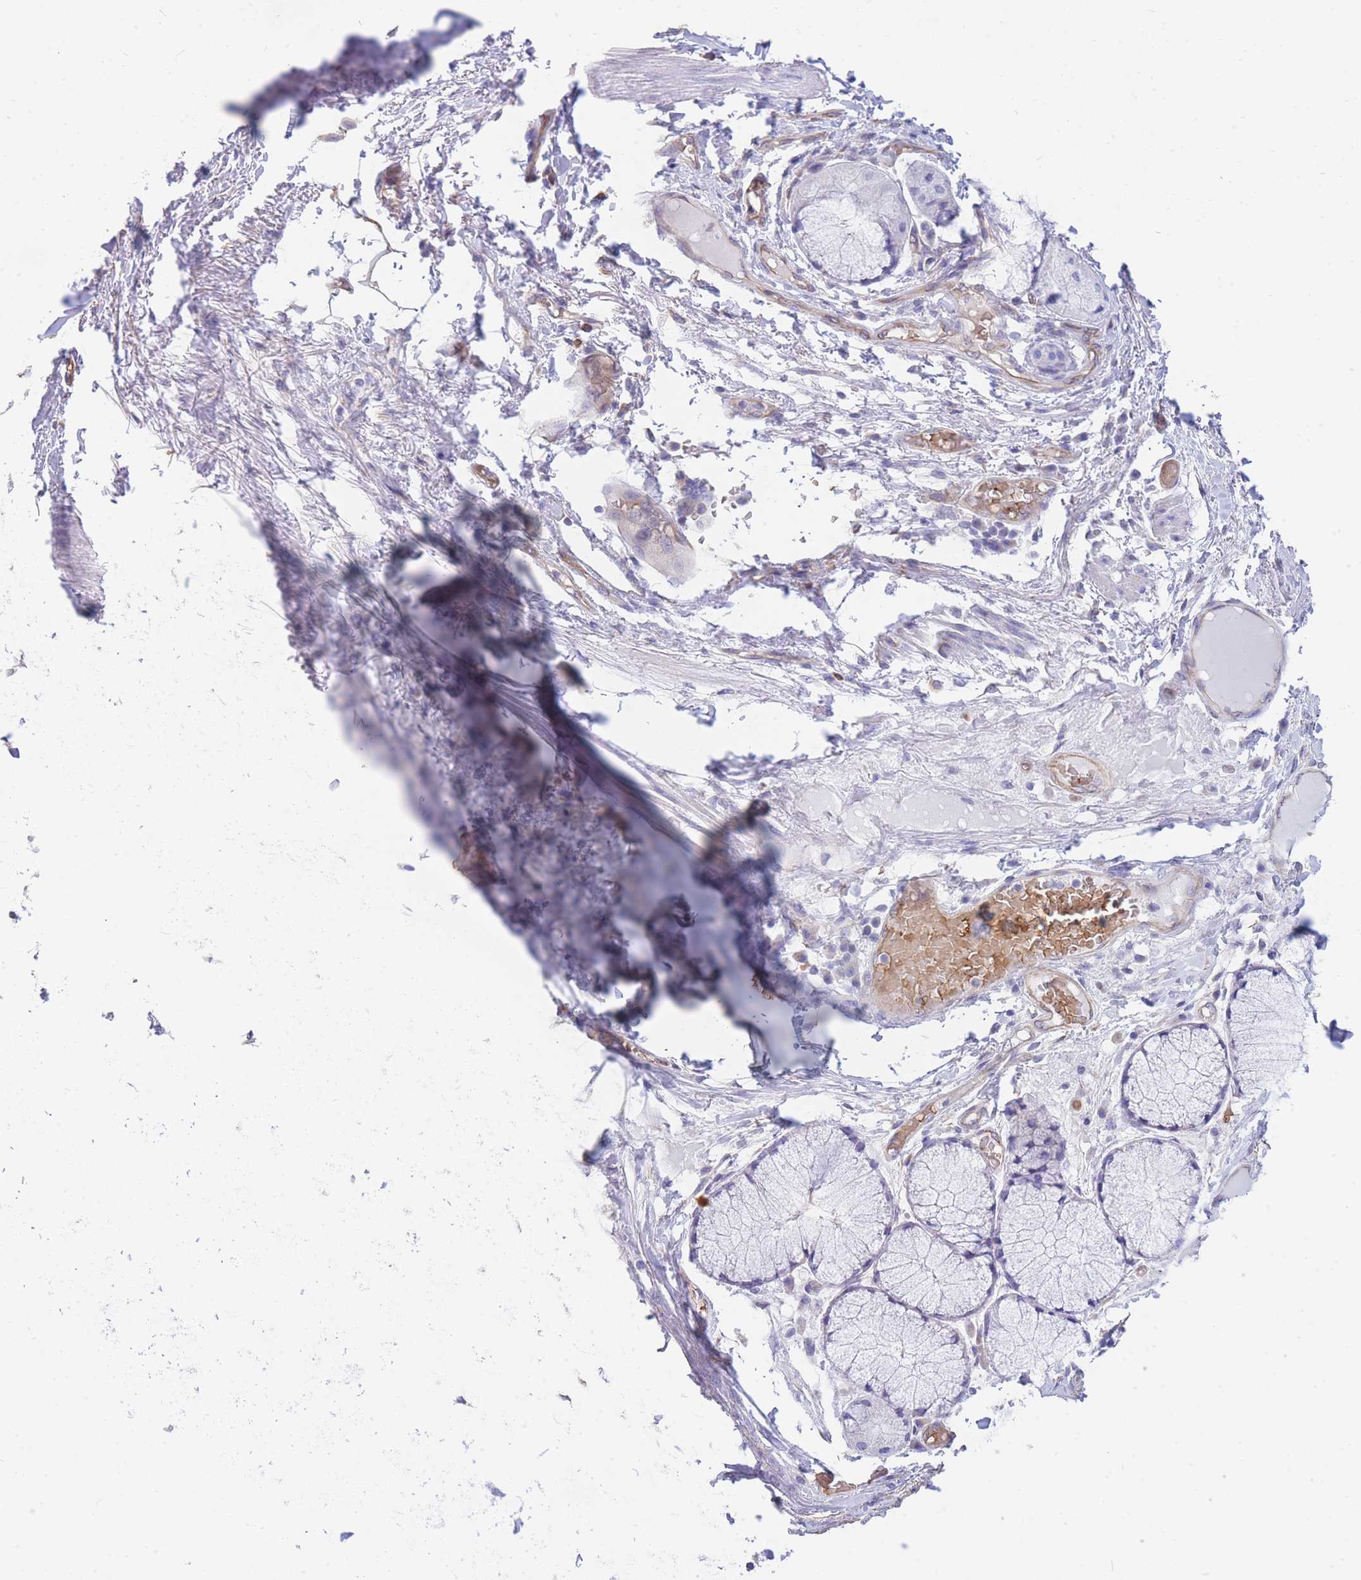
{"staining": {"intensity": "negative", "quantity": "none", "location": "none"}, "tissue": "adipose tissue", "cell_type": "Adipocytes", "image_type": "normal", "snomed": [{"axis": "morphology", "description": "Normal tissue, NOS"}, {"axis": "topography", "description": "Cartilage tissue"}, {"axis": "topography", "description": "Bronchus"}], "caption": "Adipose tissue was stained to show a protein in brown. There is no significant staining in adipocytes. (DAB (3,3'-diaminobenzidine) immunohistochemistry with hematoxylin counter stain).", "gene": "ANKRD53", "patient": {"sex": "male", "age": 56}}